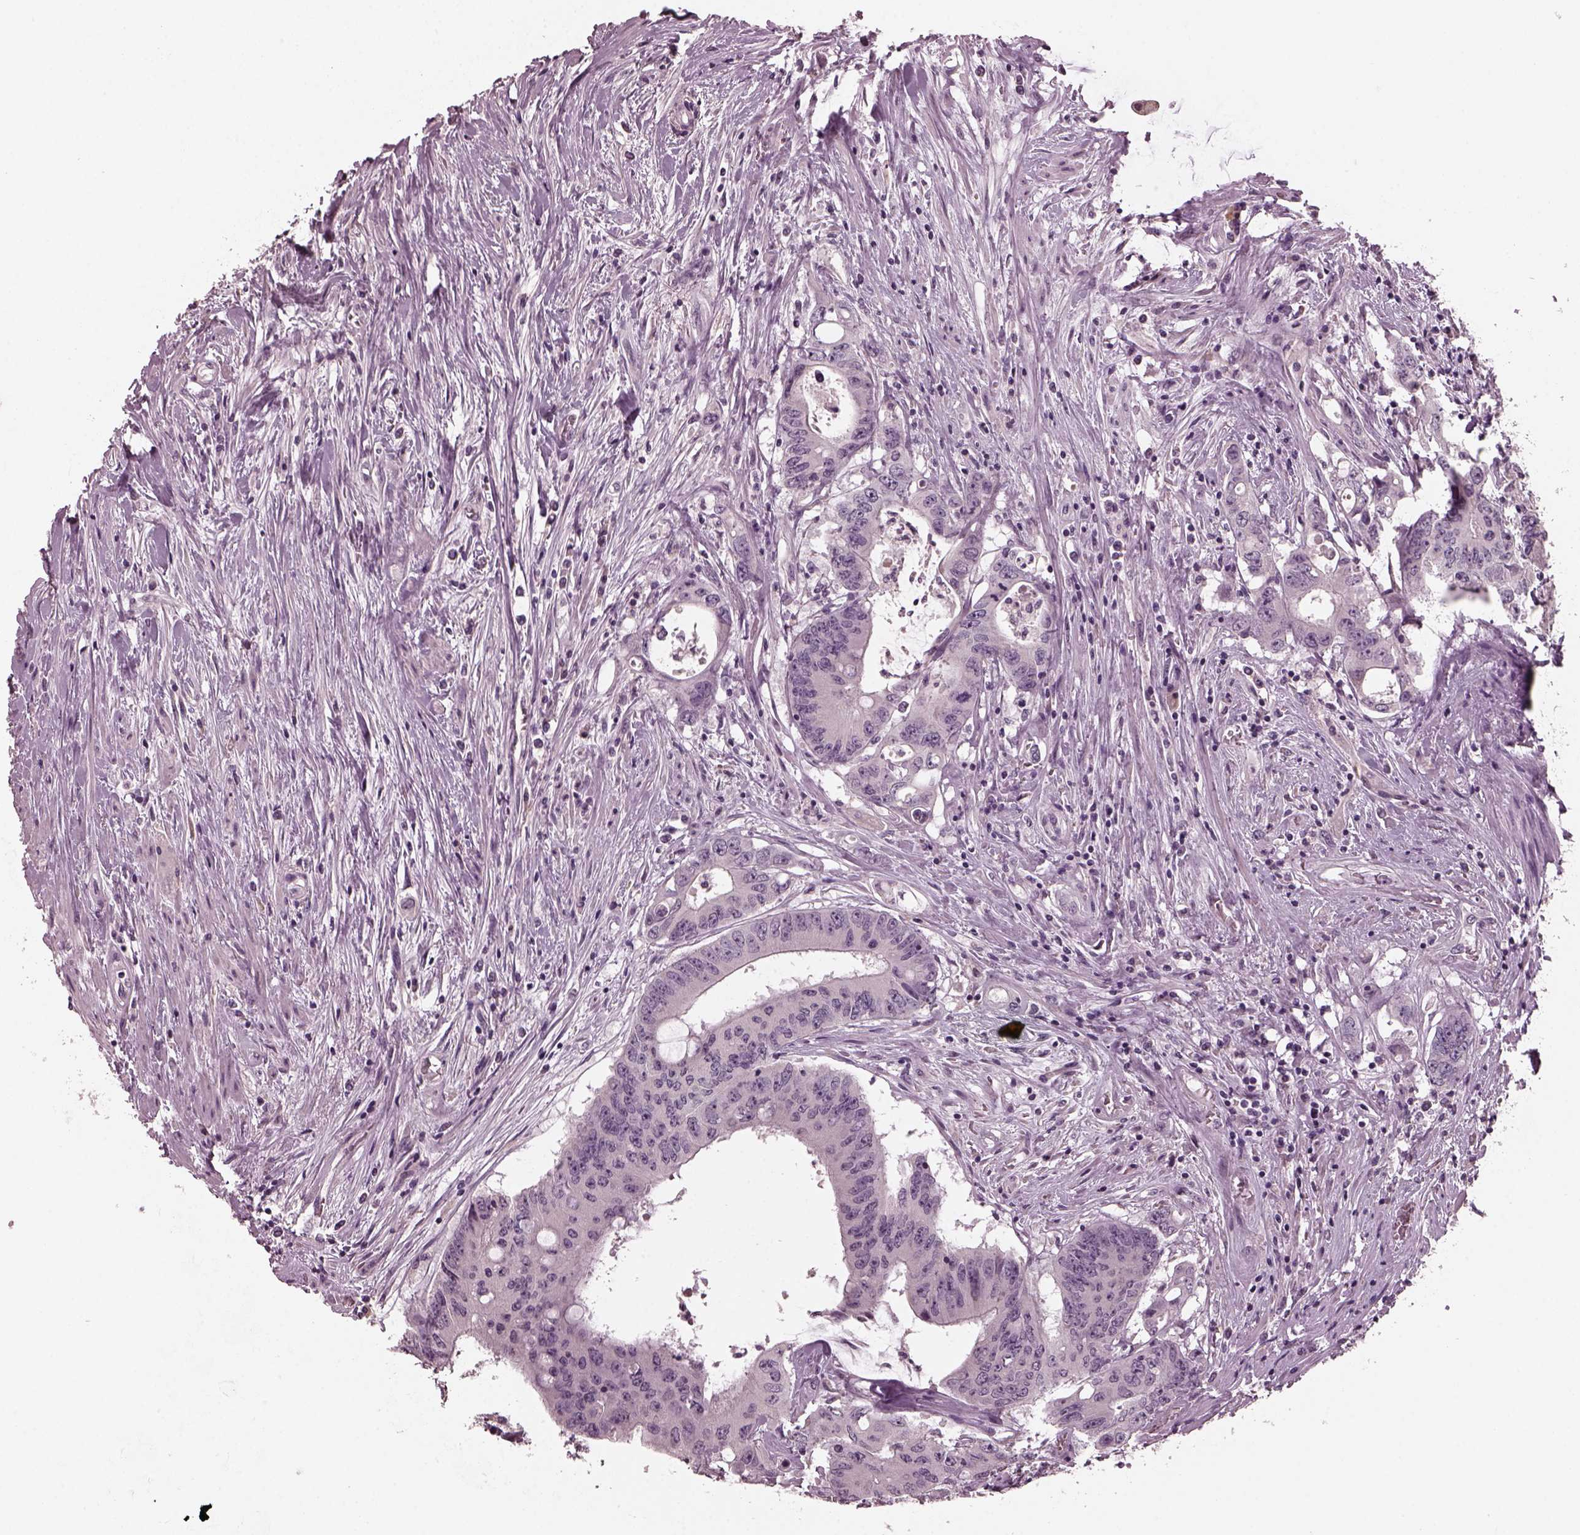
{"staining": {"intensity": "negative", "quantity": "none", "location": "none"}, "tissue": "colorectal cancer", "cell_type": "Tumor cells", "image_type": "cancer", "snomed": [{"axis": "morphology", "description": "Adenocarcinoma, NOS"}, {"axis": "topography", "description": "Rectum"}], "caption": "A micrograph of colorectal cancer (adenocarcinoma) stained for a protein demonstrates no brown staining in tumor cells. Nuclei are stained in blue.", "gene": "RCVRN", "patient": {"sex": "male", "age": 59}}